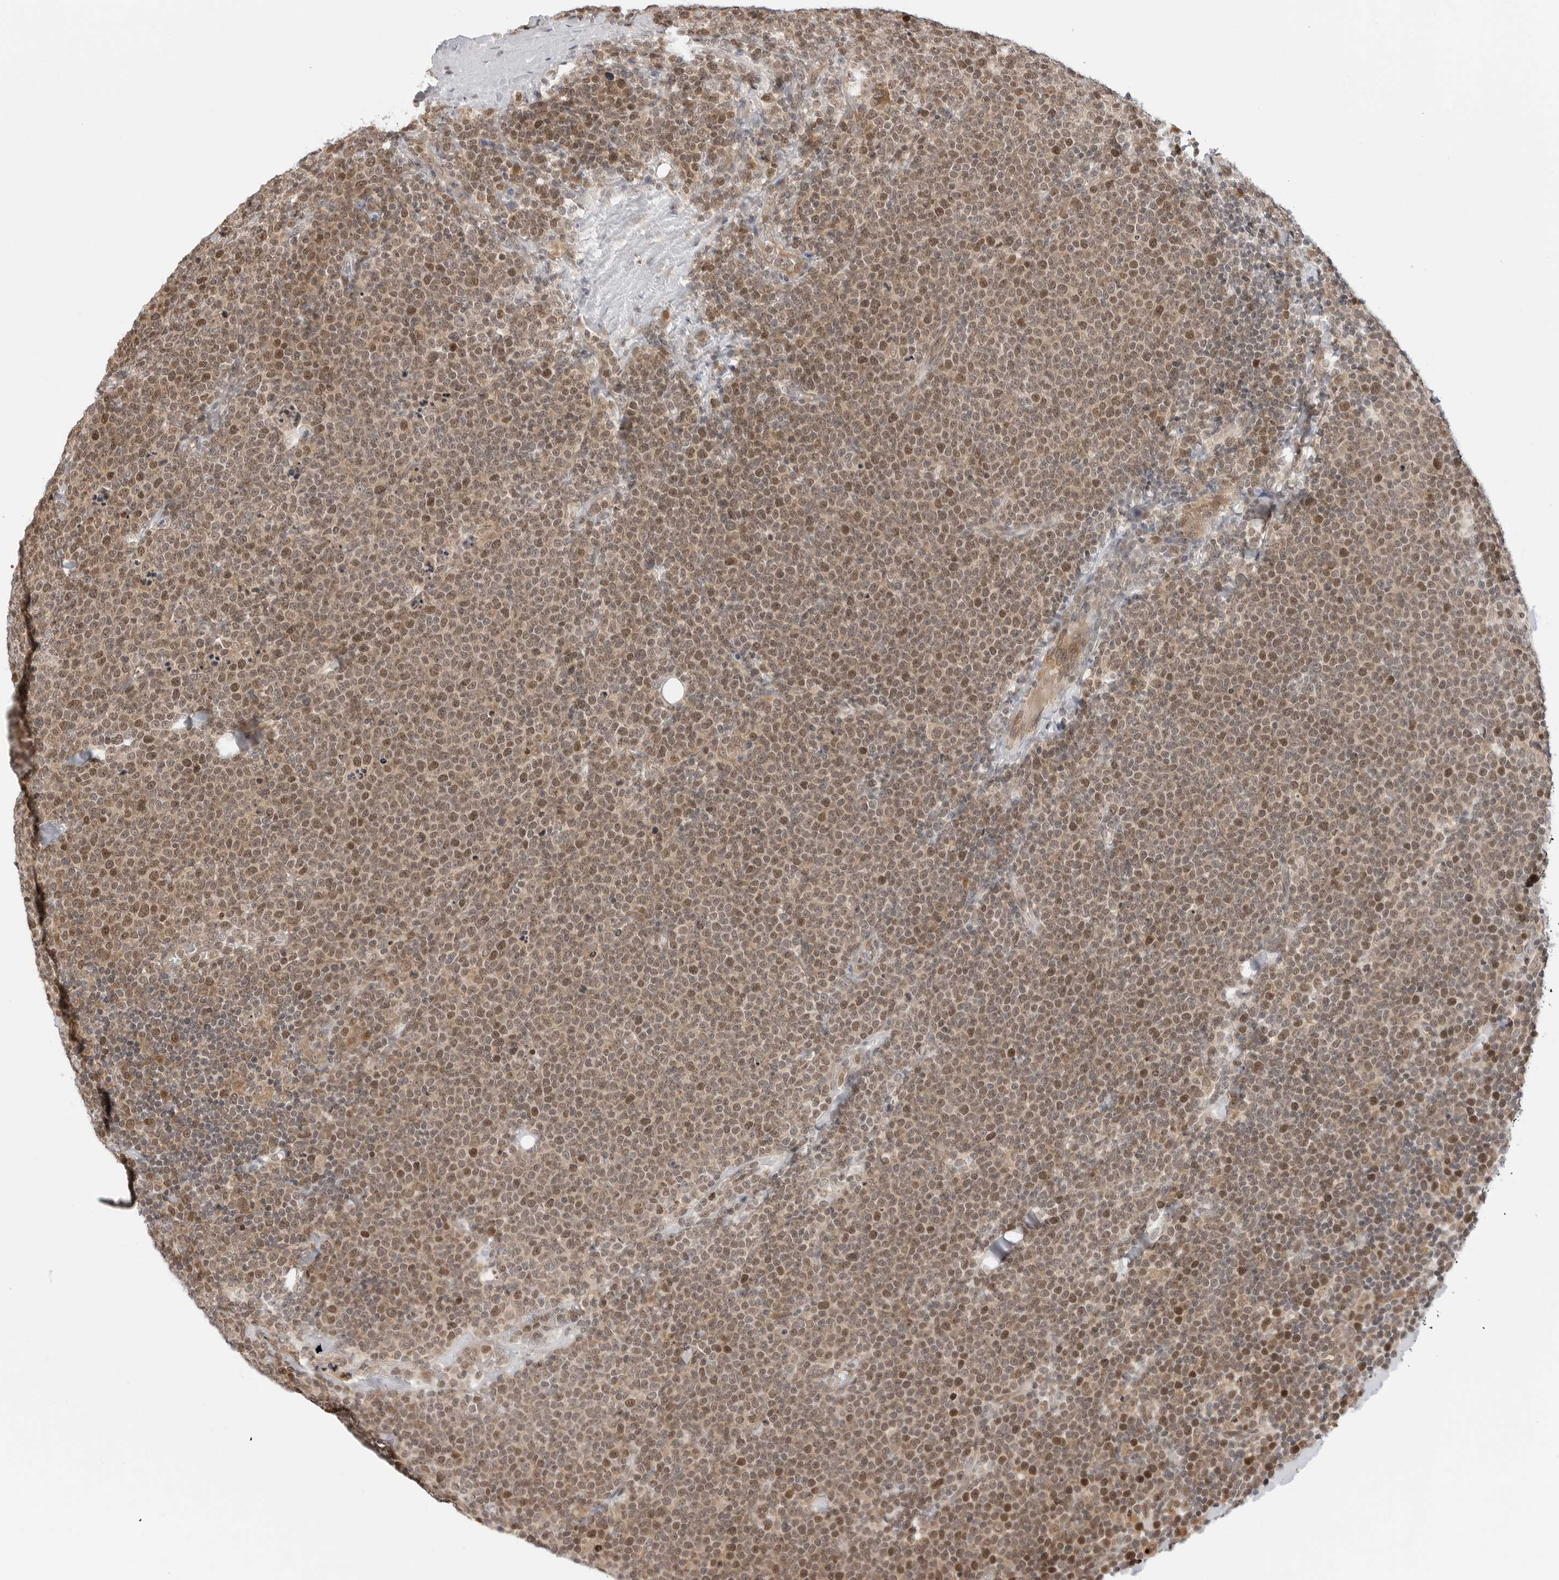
{"staining": {"intensity": "moderate", "quantity": ">75%", "location": "nuclear"}, "tissue": "lymphoma", "cell_type": "Tumor cells", "image_type": "cancer", "snomed": [{"axis": "morphology", "description": "Malignant lymphoma, non-Hodgkin's type, High grade"}, {"axis": "topography", "description": "Lymph node"}], "caption": "Protein expression analysis of human lymphoma reveals moderate nuclear expression in approximately >75% of tumor cells.", "gene": "TIPRL", "patient": {"sex": "male", "age": 61}}